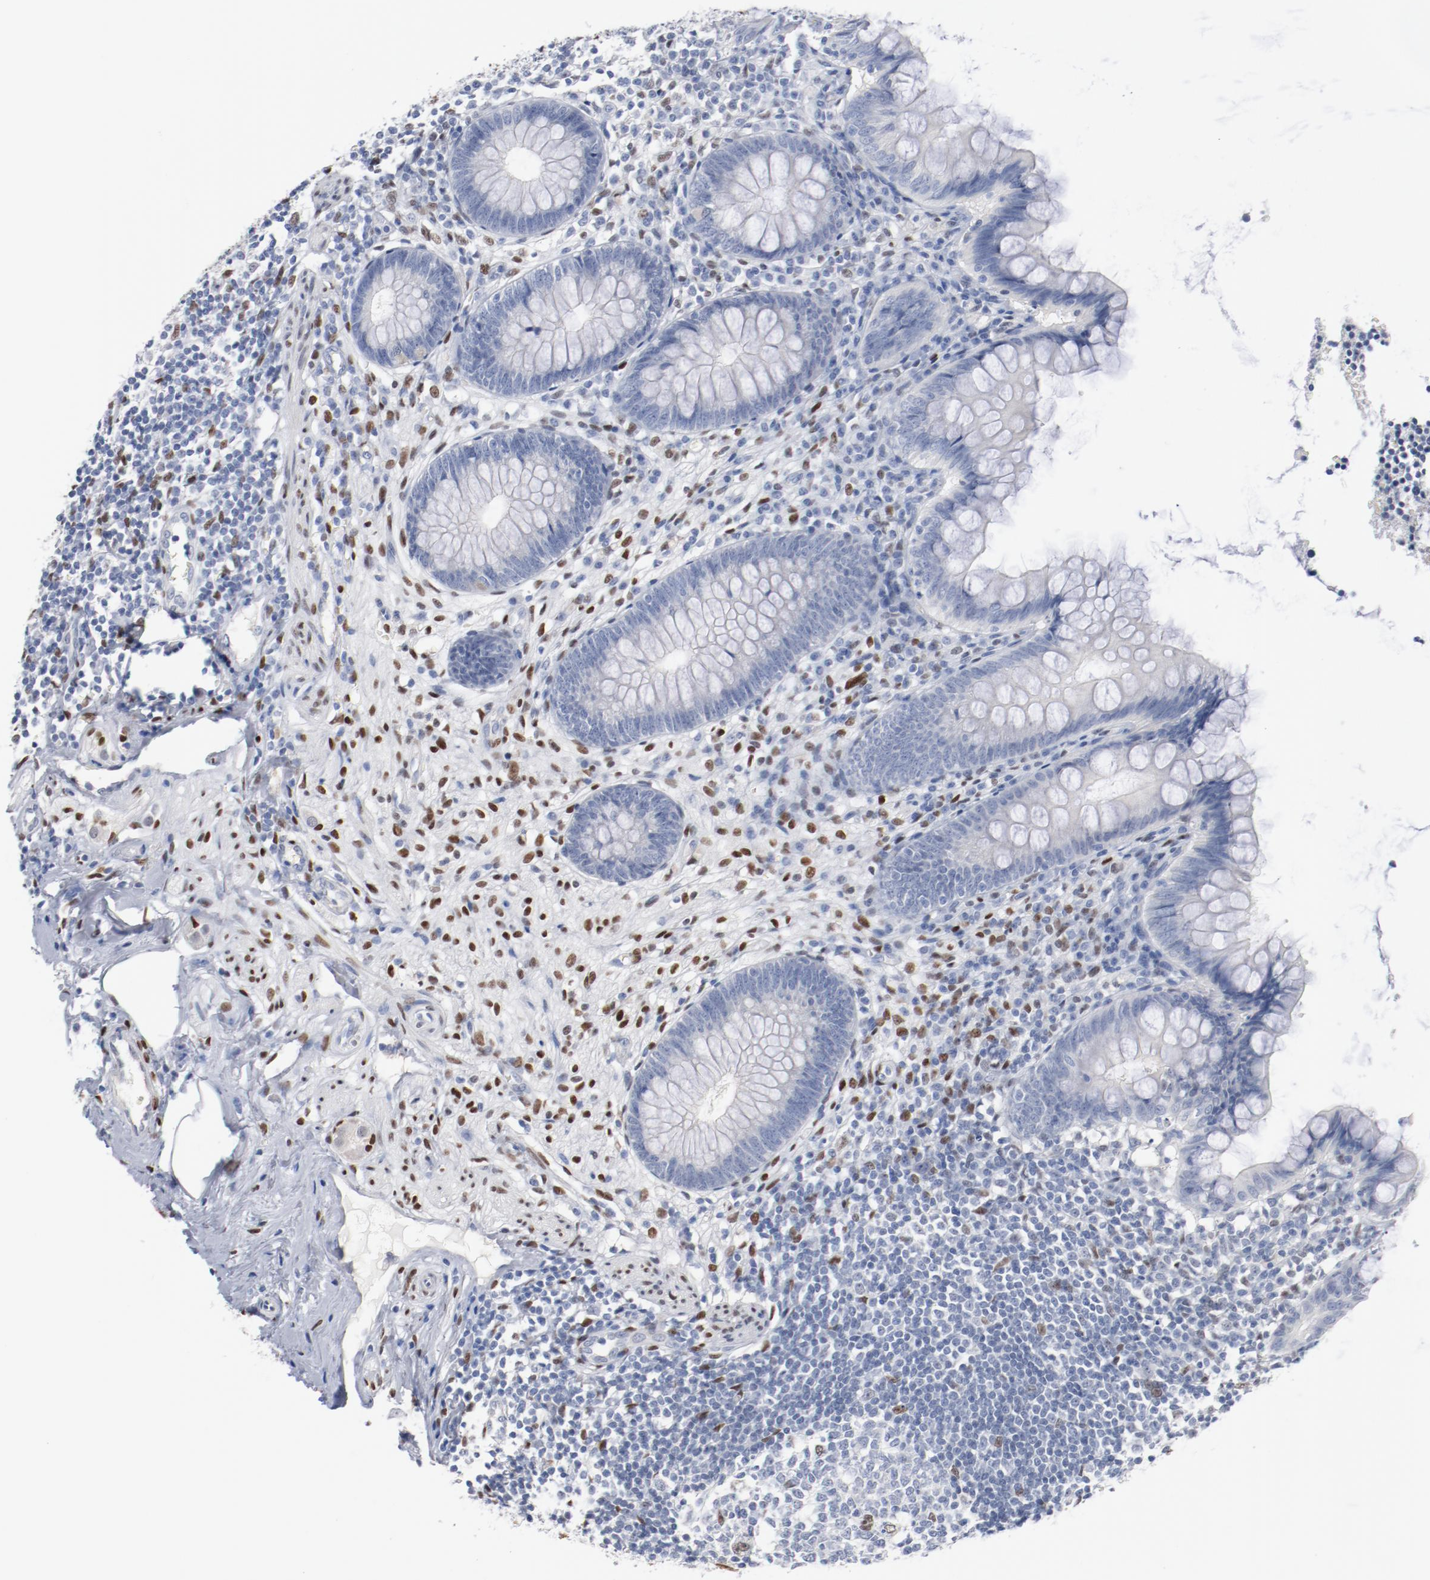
{"staining": {"intensity": "negative", "quantity": "none", "location": "none"}, "tissue": "appendix", "cell_type": "Glandular cells", "image_type": "normal", "snomed": [{"axis": "morphology", "description": "Normal tissue, NOS"}, {"axis": "topography", "description": "Appendix"}], "caption": "Micrograph shows no protein positivity in glandular cells of benign appendix. (Stains: DAB immunohistochemistry with hematoxylin counter stain, Microscopy: brightfield microscopy at high magnification).", "gene": "ZEB2", "patient": {"sex": "female", "age": 66}}